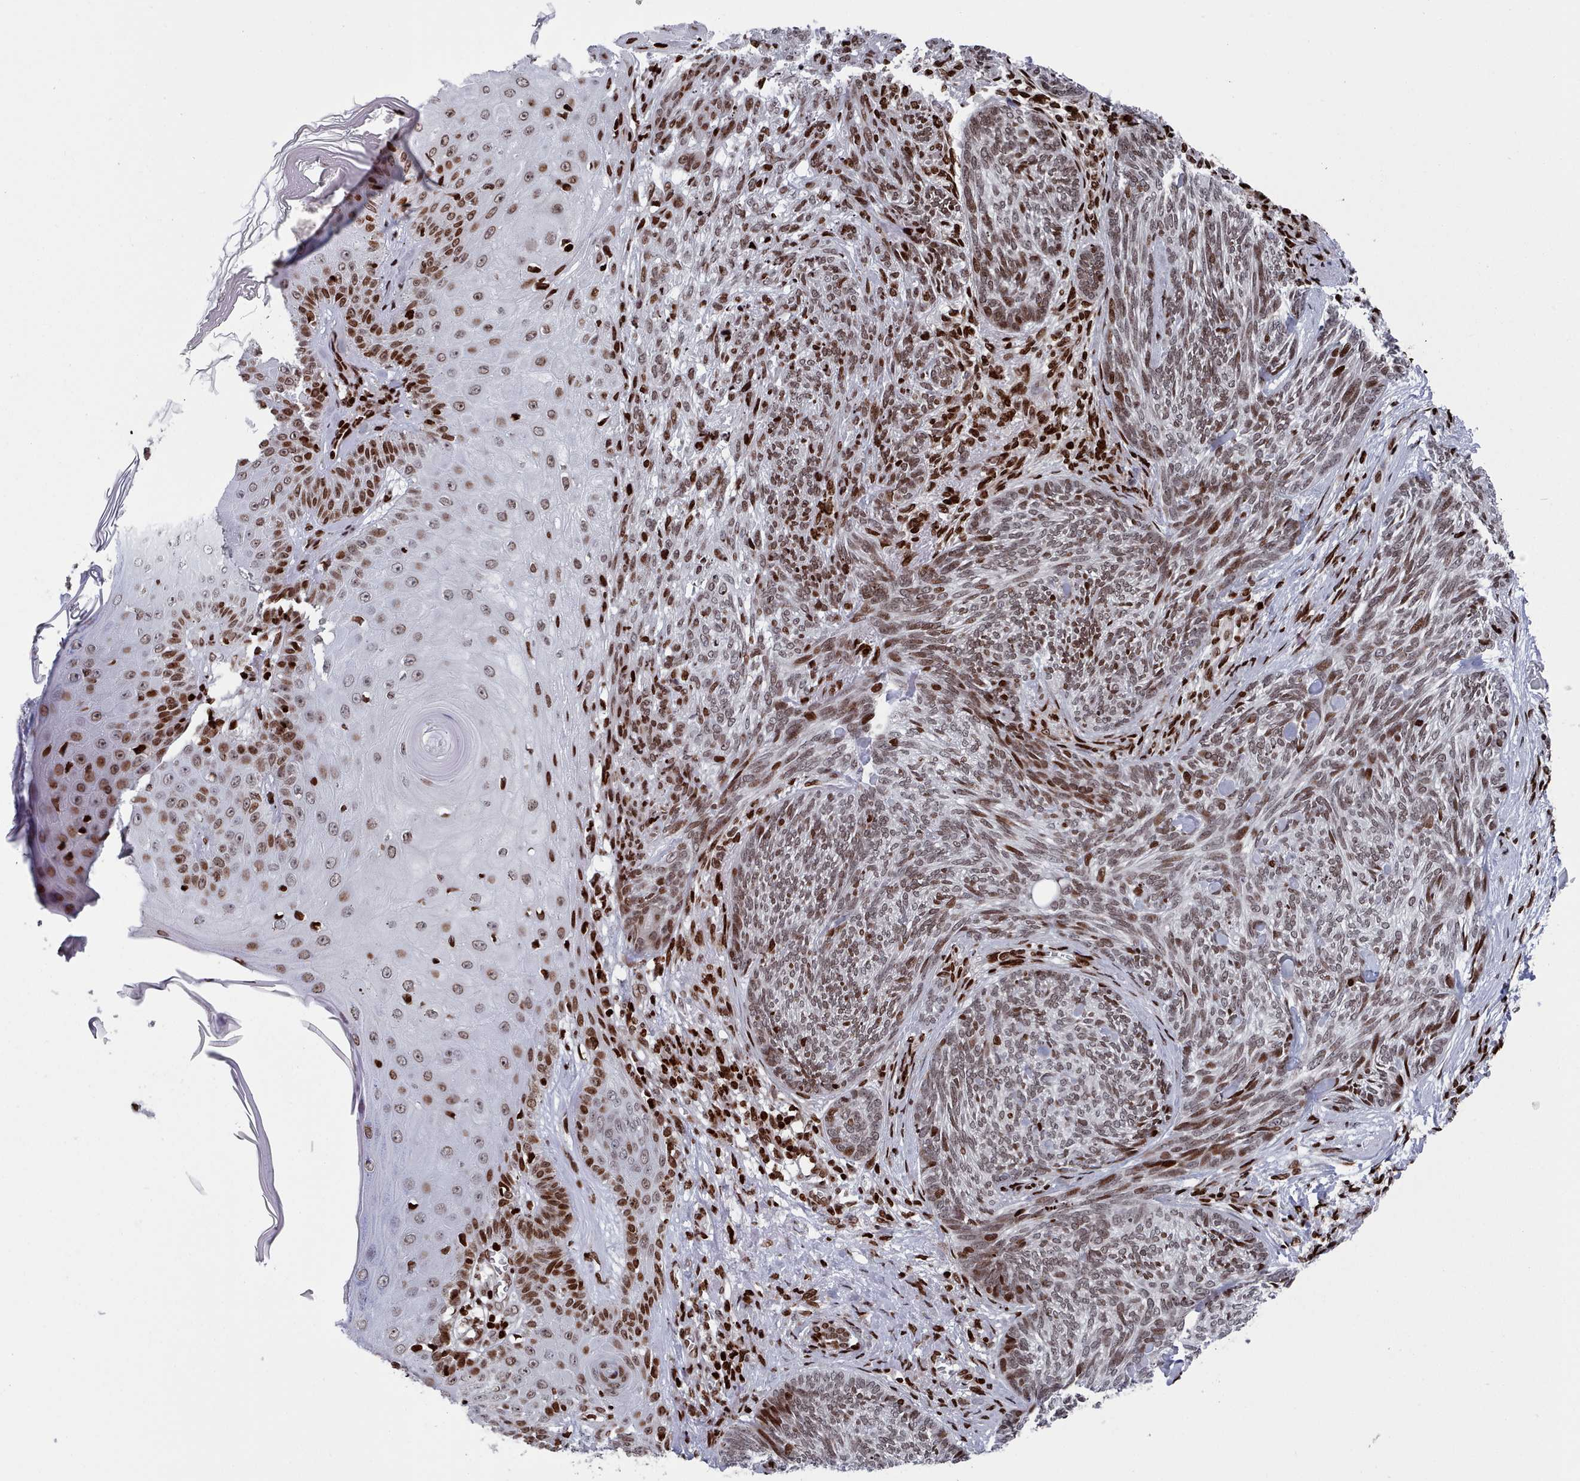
{"staining": {"intensity": "moderate", "quantity": ">75%", "location": "nuclear"}, "tissue": "skin cancer", "cell_type": "Tumor cells", "image_type": "cancer", "snomed": [{"axis": "morphology", "description": "Basal cell carcinoma"}, {"axis": "topography", "description": "Skin"}], "caption": "Immunohistochemistry (DAB) staining of basal cell carcinoma (skin) displays moderate nuclear protein staining in approximately >75% of tumor cells.", "gene": "PCDHB12", "patient": {"sex": "male", "age": 73}}